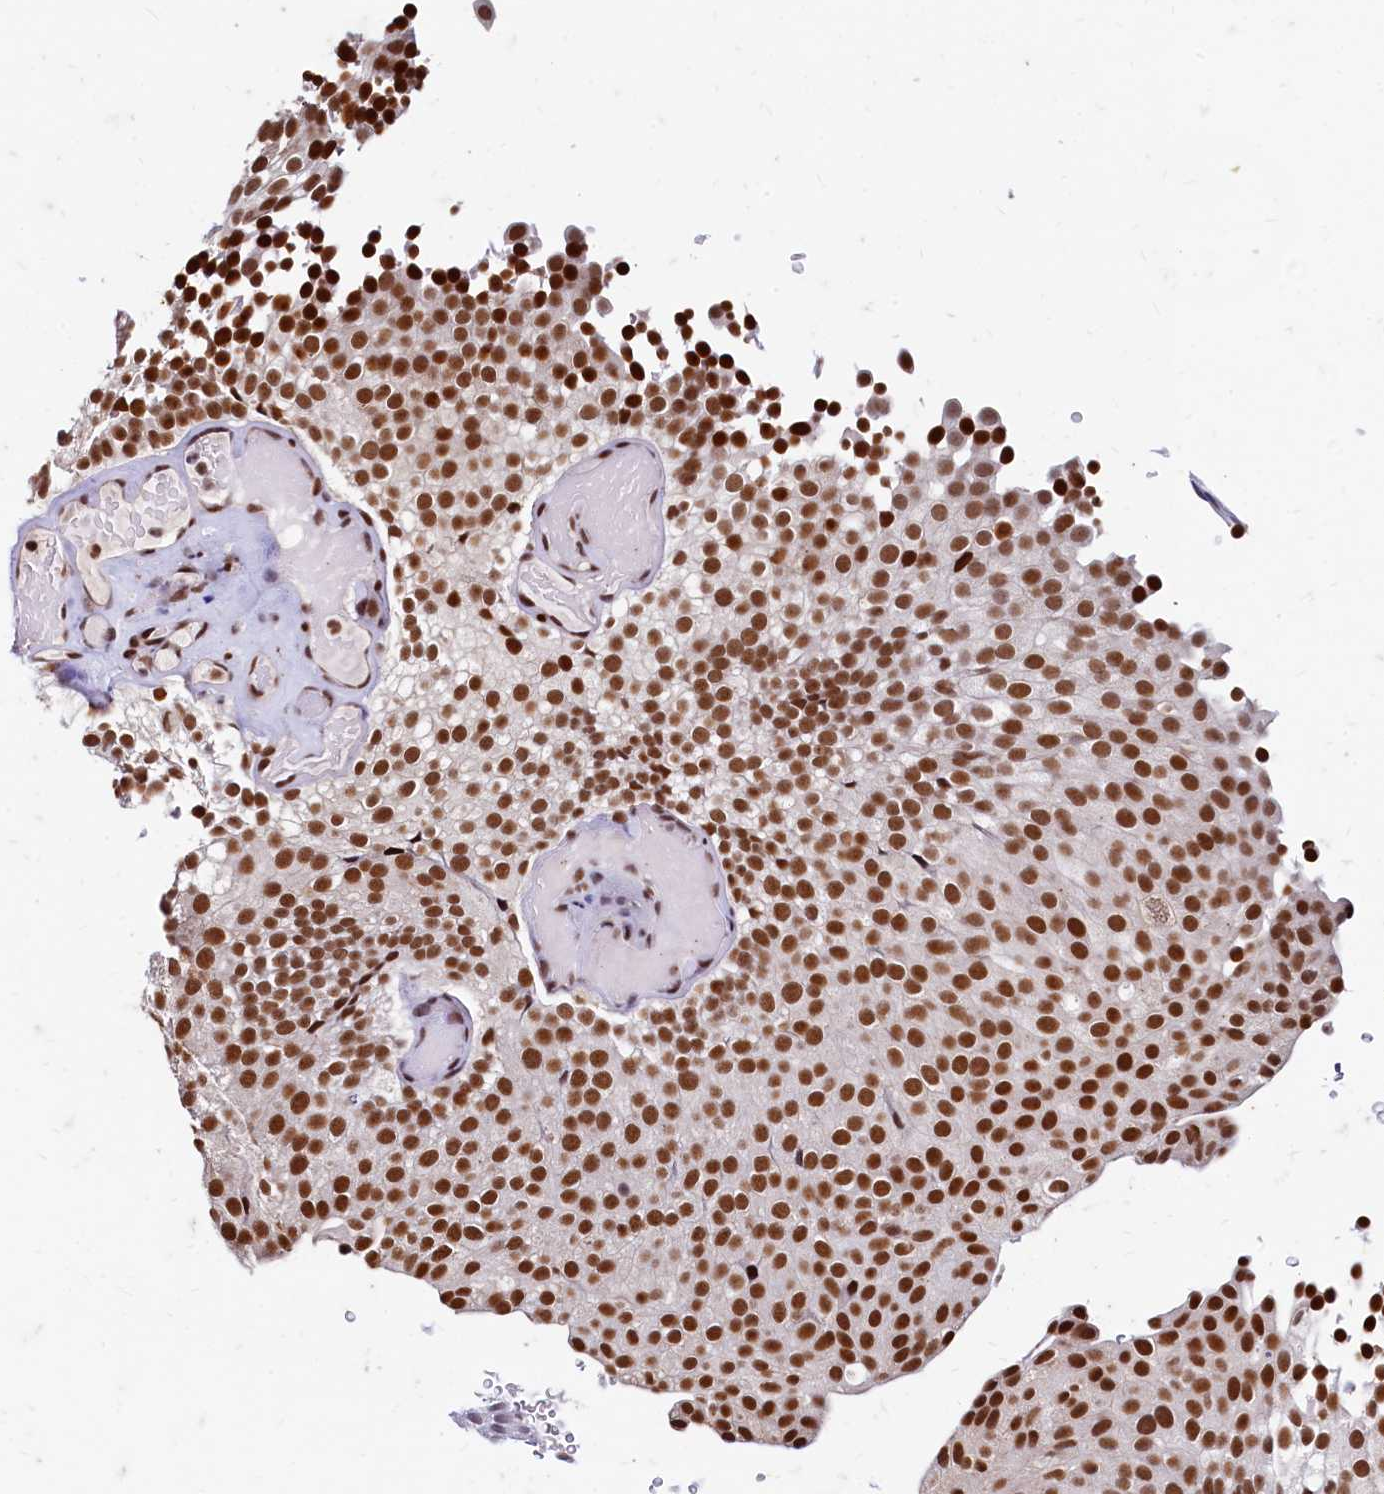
{"staining": {"intensity": "strong", "quantity": ">75%", "location": "nuclear"}, "tissue": "urothelial cancer", "cell_type": "Tumor cells", "image_type": "cancer", "snomed": [{"axis": "morphology", "description": "Urothelial carcinoma, Low grade"}, {"axis": "topography", "description": "Urinary bladder"}], "caption": "Immunohistochemical staining of urothelial cancer shows high levels of strong nuclear expression in about >75% of tumor cells.", "gene": "CPSF7", "patient": {"sex": "male", "age": 78}}